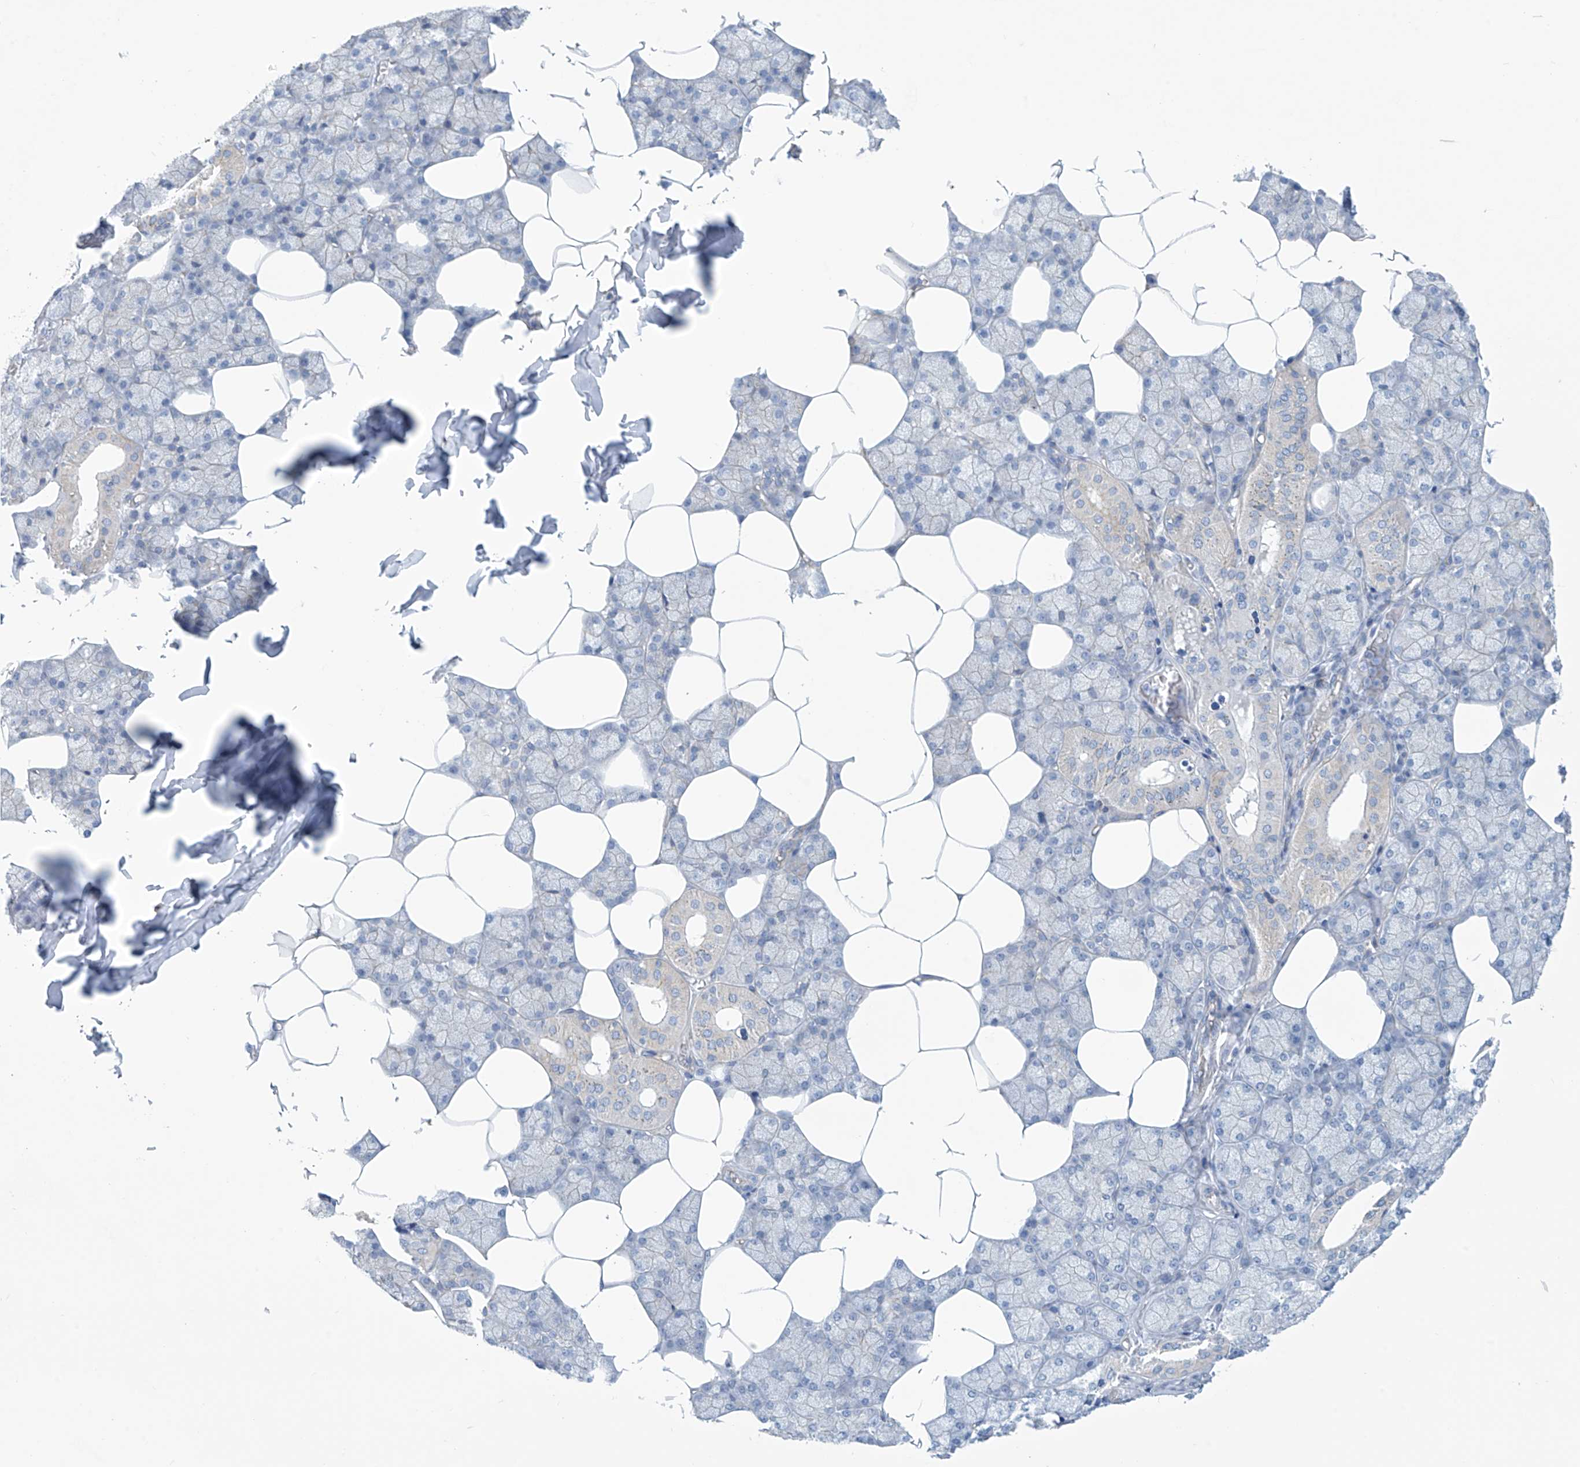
{"staining": {"intensity": "negative", "quantity": "none", "location": "none"}, "tissue": "salivary gland", "cell_type": "Glandular cells", "image_type": "normal", "snomed": [{"axis": "morphology", "description": "Normal tissue, NOS"}, {"axis": "topography", "description": "Salivary gland"}], "caption": "Immunohistochemistry histopathology image of normal salivary gland stained for a protein (brown), which shows no positivity in glandular cells. (Stains: DAB (3,3'-diaminobenzidine) IHC with hematoxylin counter stain, Microscopy: brightfield microscopy at high magnification).", "gene": "ABHD13", "patient": {"sex": "male", "age": 62}}